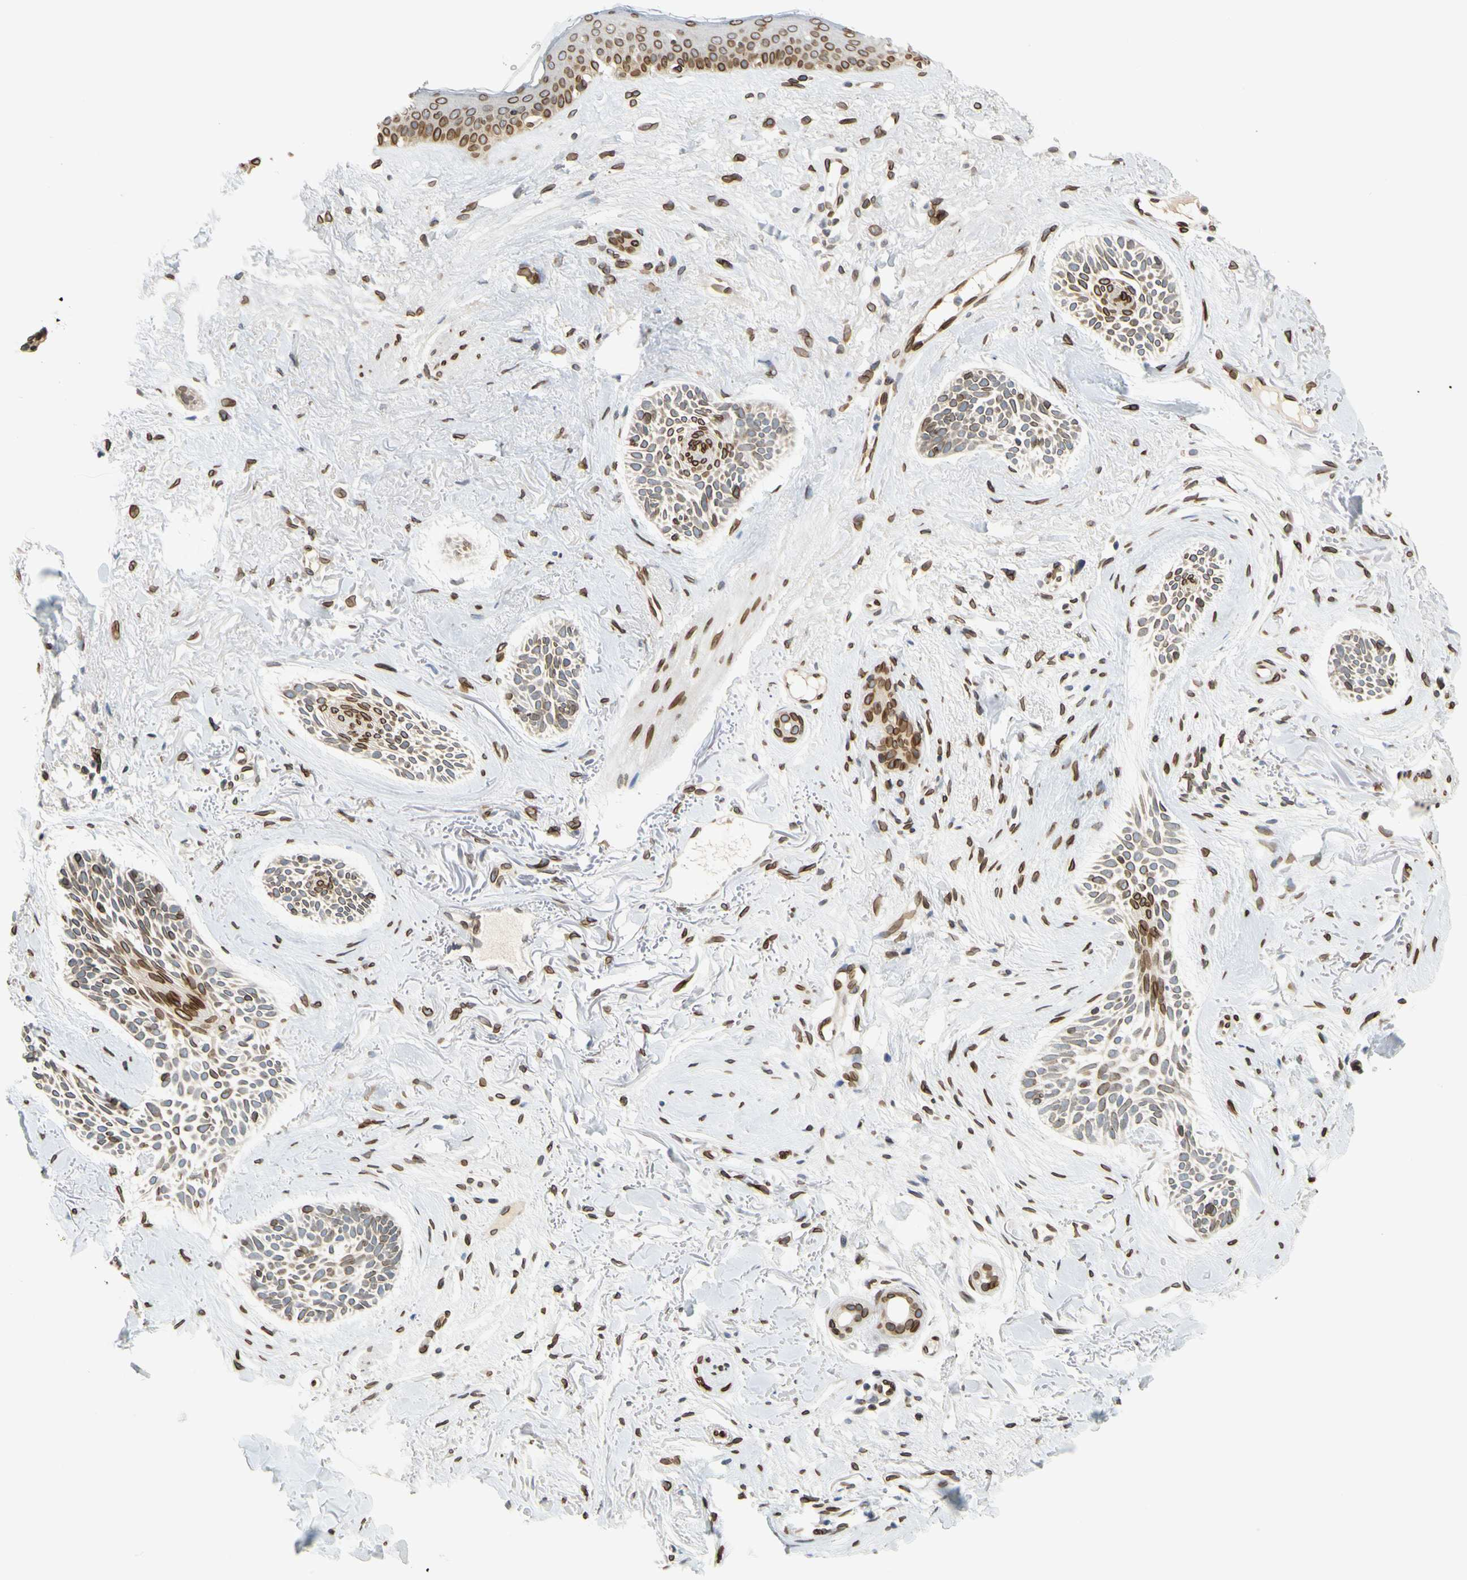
{"staining": {"intensity": "moderate", "quantity": "25%-75%", "location": "cytoplasmic/membranous,nuclear"}, "tissue": "skin cancer", "cell_type": "Tumor cells", "image_type": "cancer", "snomed": [{"axis": "morphology", "description": "Normal tissue, NOS"}, {"axis": "morphology", "description": "Basal cell carcinoma"}, {"axis": "topography", "description": "Skin"}], "caption": "Protein expression analysis of human skin cancer reveals moderate cytoplasmic/membranous and nuclear positivity in about 25%-75% of tumor cells.", "gene": "SUN1", "patient": {"sex": "female", "age": 84}}